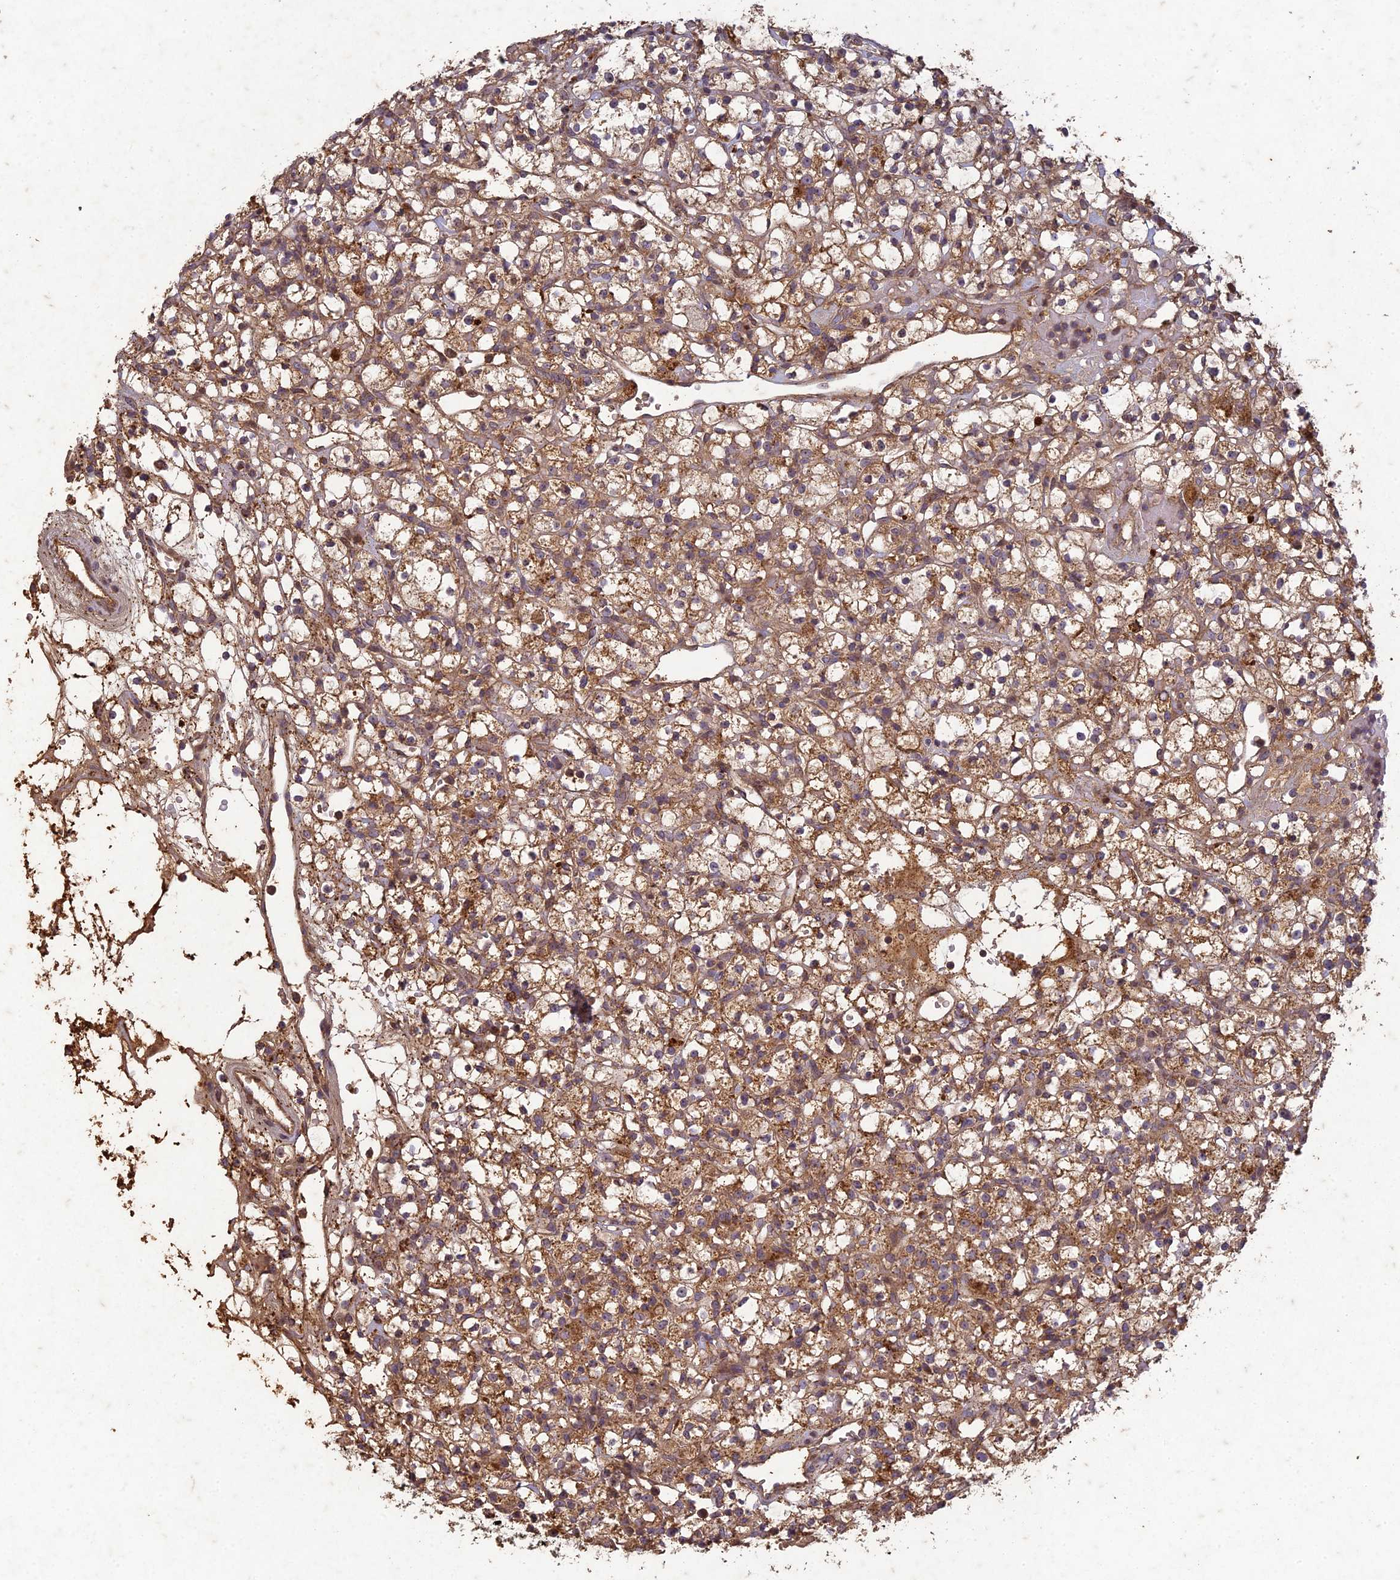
{"staining": {"intensity": "moderate", "quantity": ">75%", "location": "cytoplasmic/membranous"}, "tissue": "renal cancer", "cell_type": "Tumor cells", "image_type": "cancer", "snomed": [{"axis": "morphology", "description": "Adenocarcinoma, NOS"}, {"axis": "topography", "description": "Kidney"}], "caption": "About >75% of tumor cells in human adenocarcinoma (renal) demonstrate moderate cytoplasmic/membranous protein positivity as visualized by brown immunohistochemical staining.", "gene": "TCF25", "patient": {"sex": "female", "age": 59}}